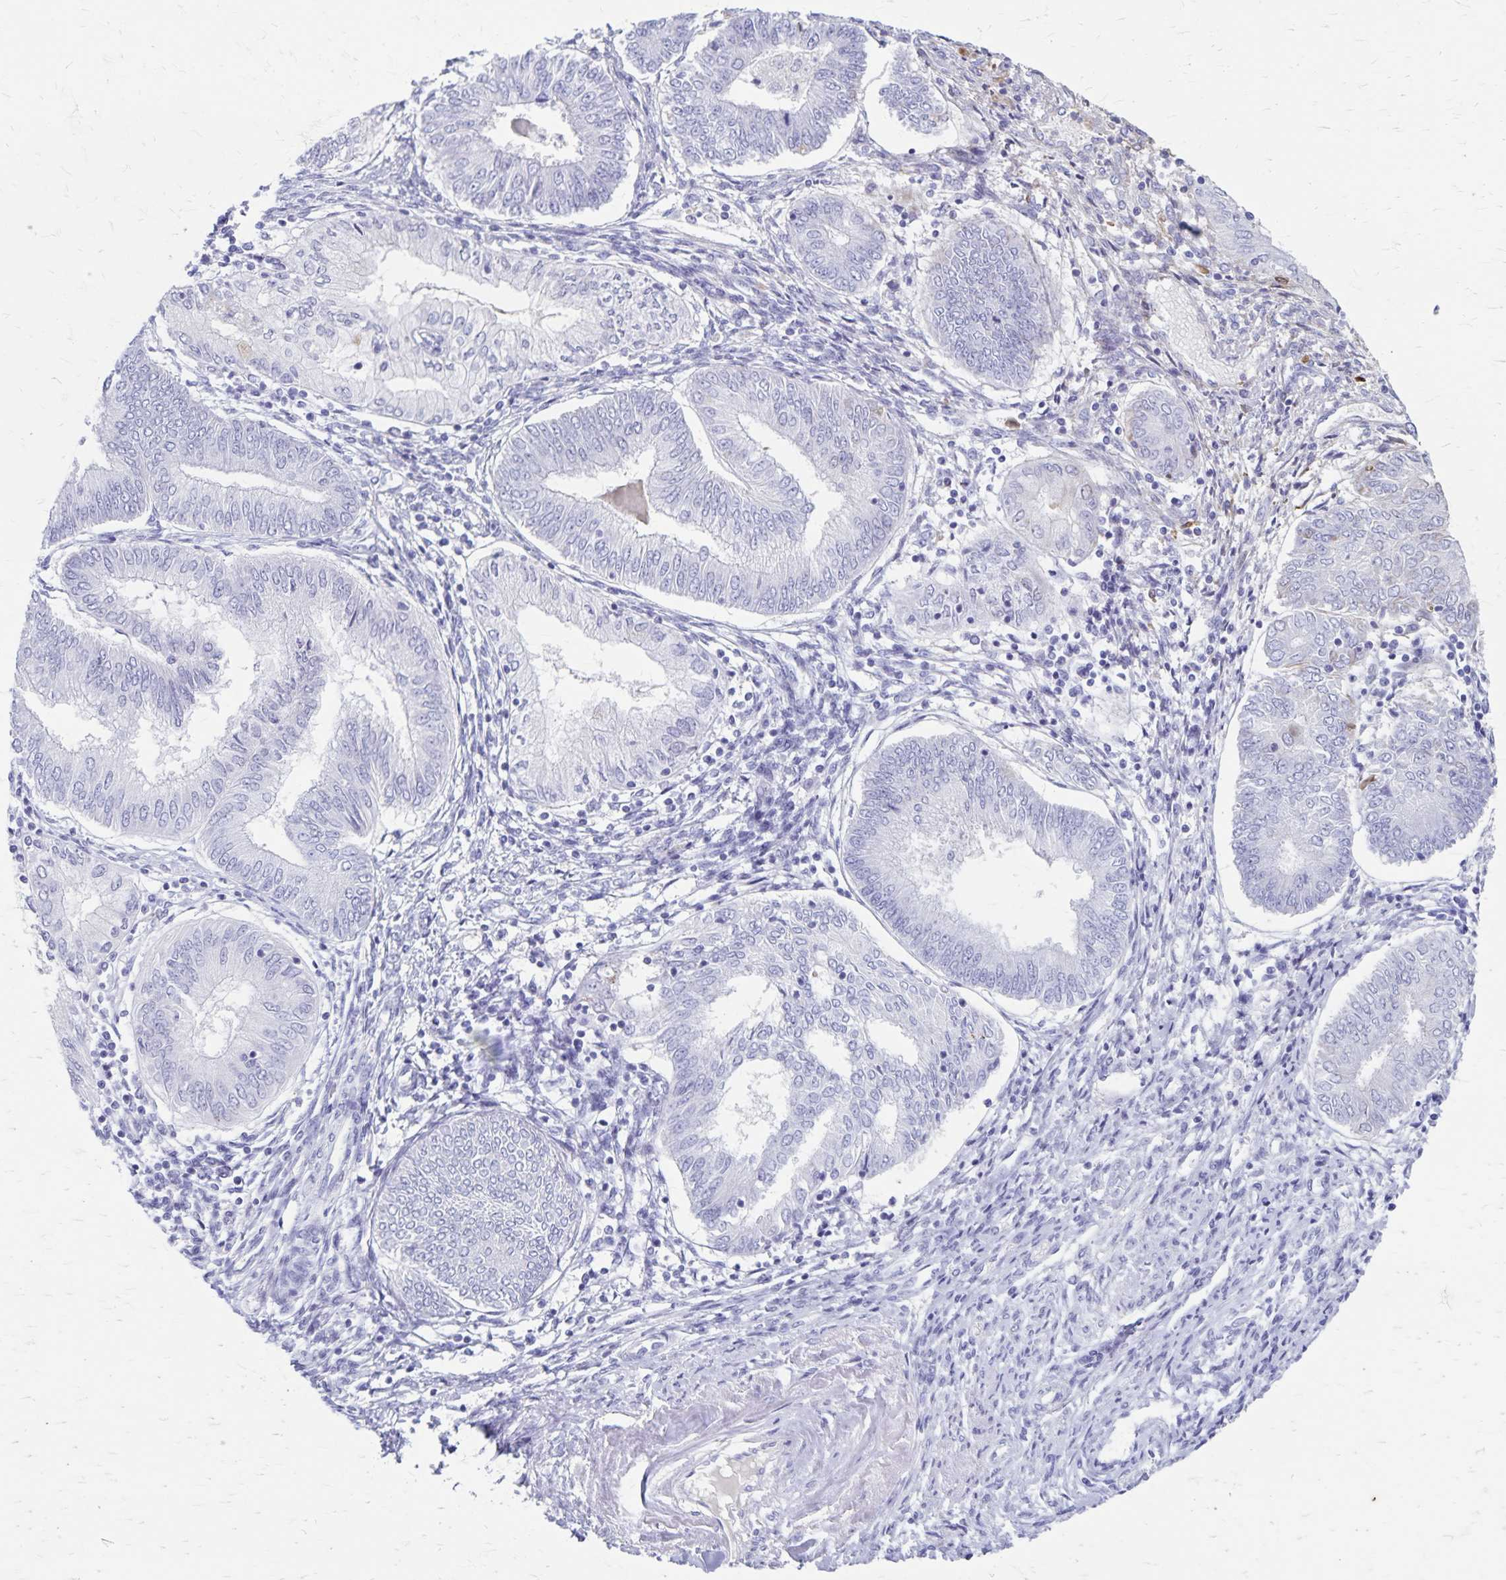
{"staining": {"intensity": "negative", "quantity": "none", "location": "none"}, "tissue": "endometrial cancer", "cell_type": "Tumor cells", "image_type": "cancer", "snomed": [{"axis": "morphology", "description": "Adenocarcinoma, NOS"}, {"axis": "topography", "description": "Endometrium"}], "caption": "Immunohistochemistry (IHC) photomicrograph of neoplastic tissue: adenocarcinoma (endometrial) stained with DAB reveals no significant protein positivity in tumor cells.", "gene": "GPBAR1", "patient": {"sex": "female", "age": 68}}